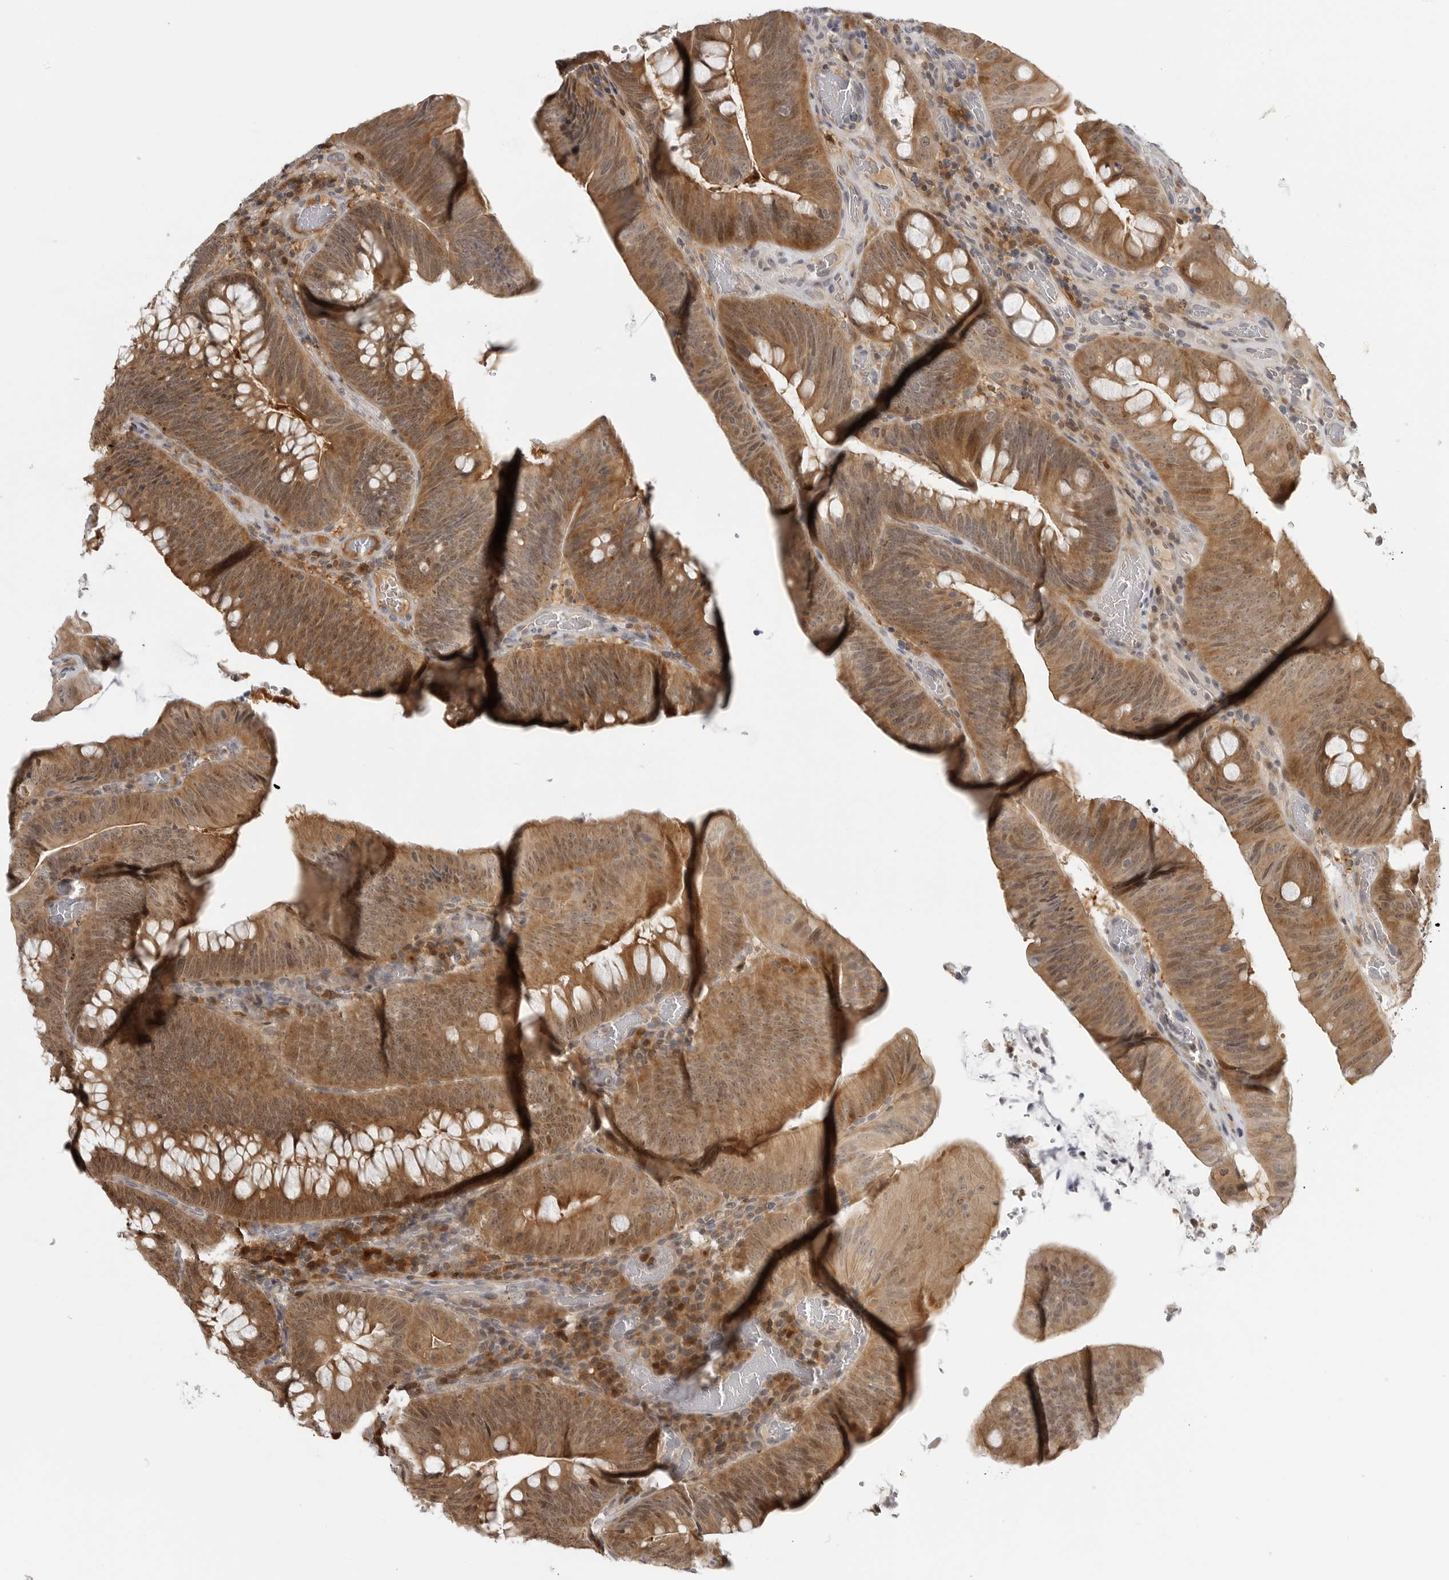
{"staining": {"intensity": "moderate", "quantity": ">75%", "location": "cytoplasmic/membranous,nuclear"}, "tissue": "colorectal cancer", "cell_type": "Tumor cells", "image_type": "cancer", "snomed": [{"axis": "morphology", "description": "Normal tissue, NOS"}, {"axis": "topography", "description": "Colon"}], "caption": "Immunohistochemical staining of human colorectal cancer demonstrates moderate cytoplasmic/membranous and nuclear protein staining in approximately >75% of tumor cells.", "gene": "CTIF", "patient": {"sex": "female", "age": 82}}